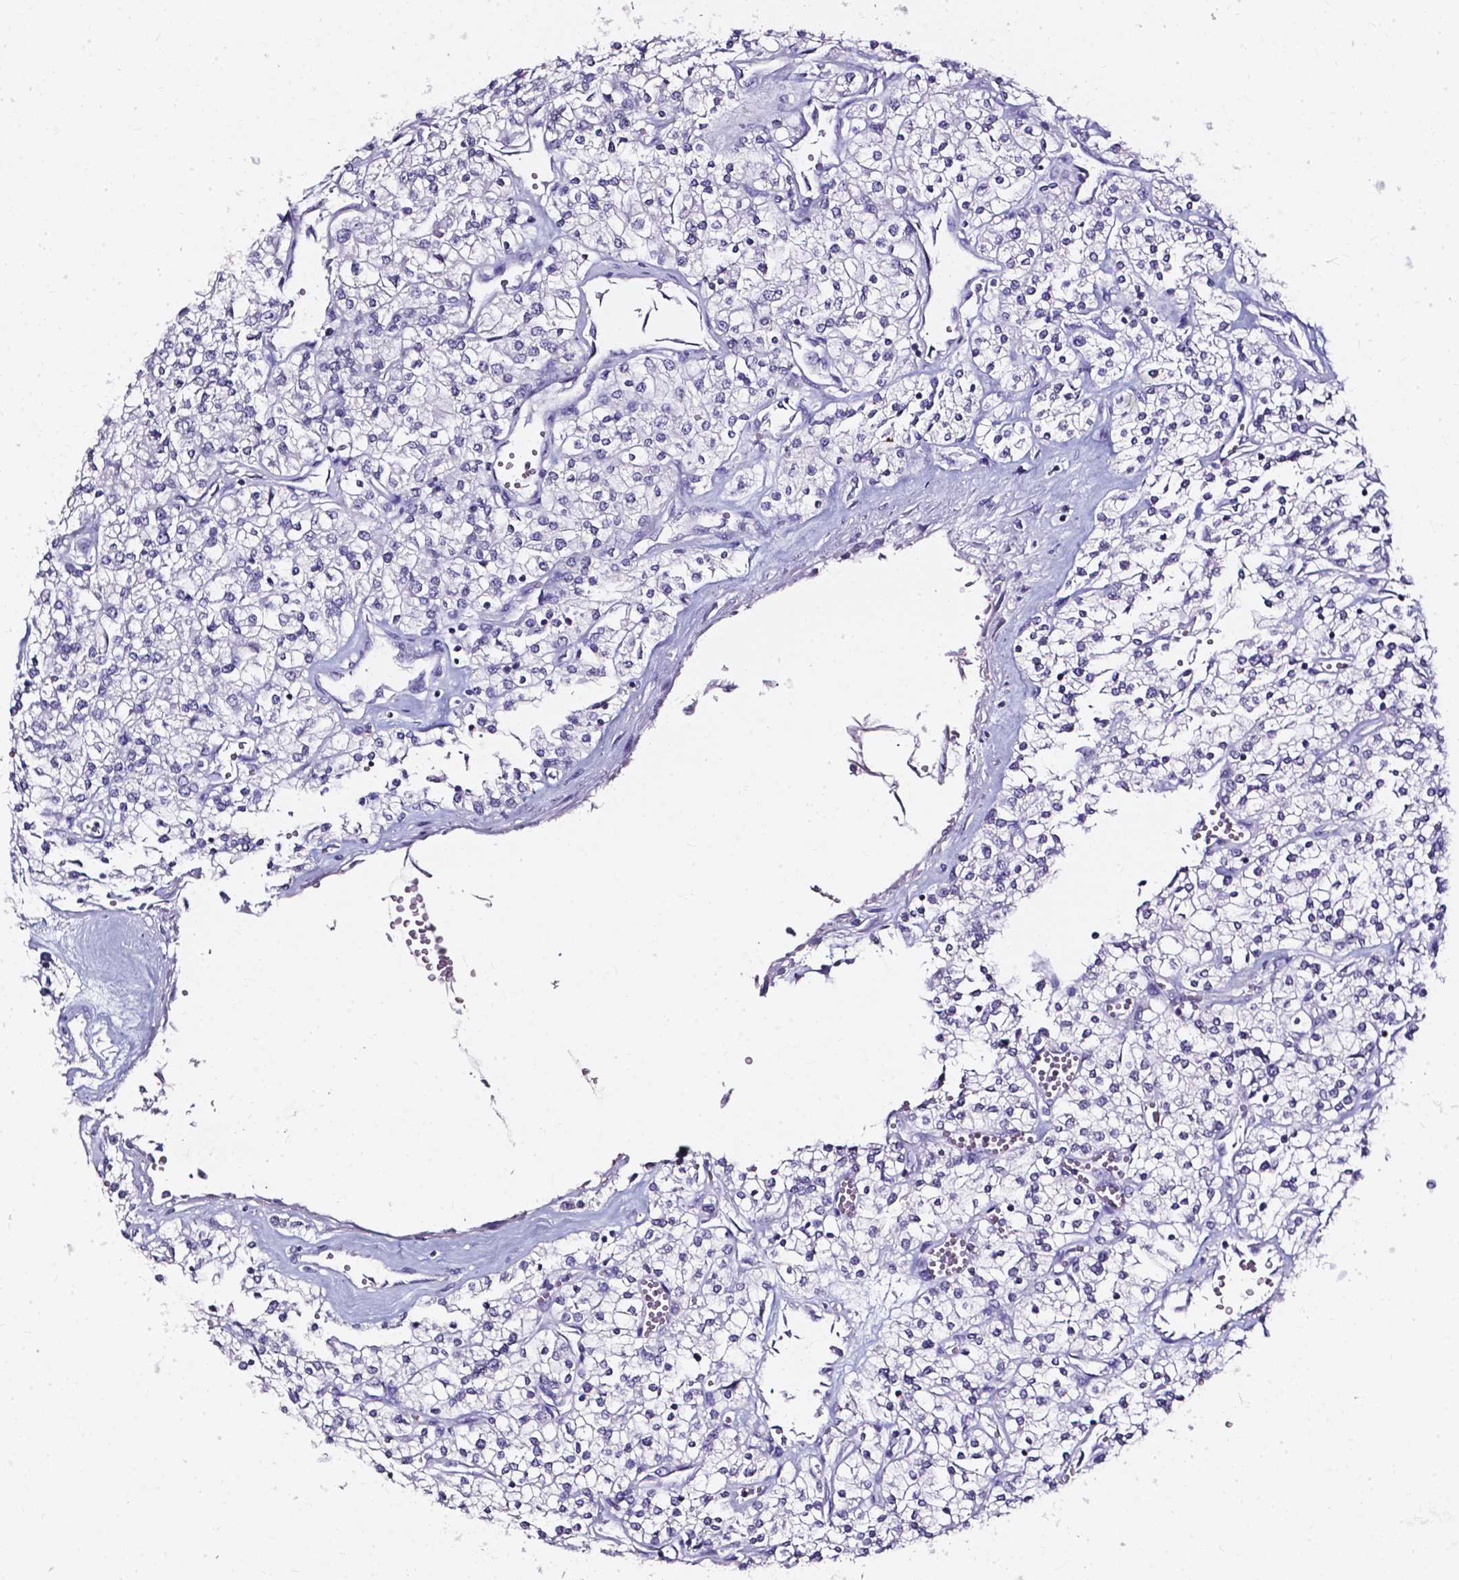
{"staining": {"intensity": "negative", "quantity": "none", "location": "none"}, "tissue": "renal cancer", "cell_type": "Tumor cells", "image_type": "cancer", "snomed": [{"axis": "morphology", "description": "Adenocarcinoma, NOS"}, {"axis": "topography", "description": "Kidney"}], "caption": "Tumor cells are negative for protein expression in human renal adenocarcinoma.", "gene": "AKR1B10", "patient": {"sex": "male", "age": 80}}